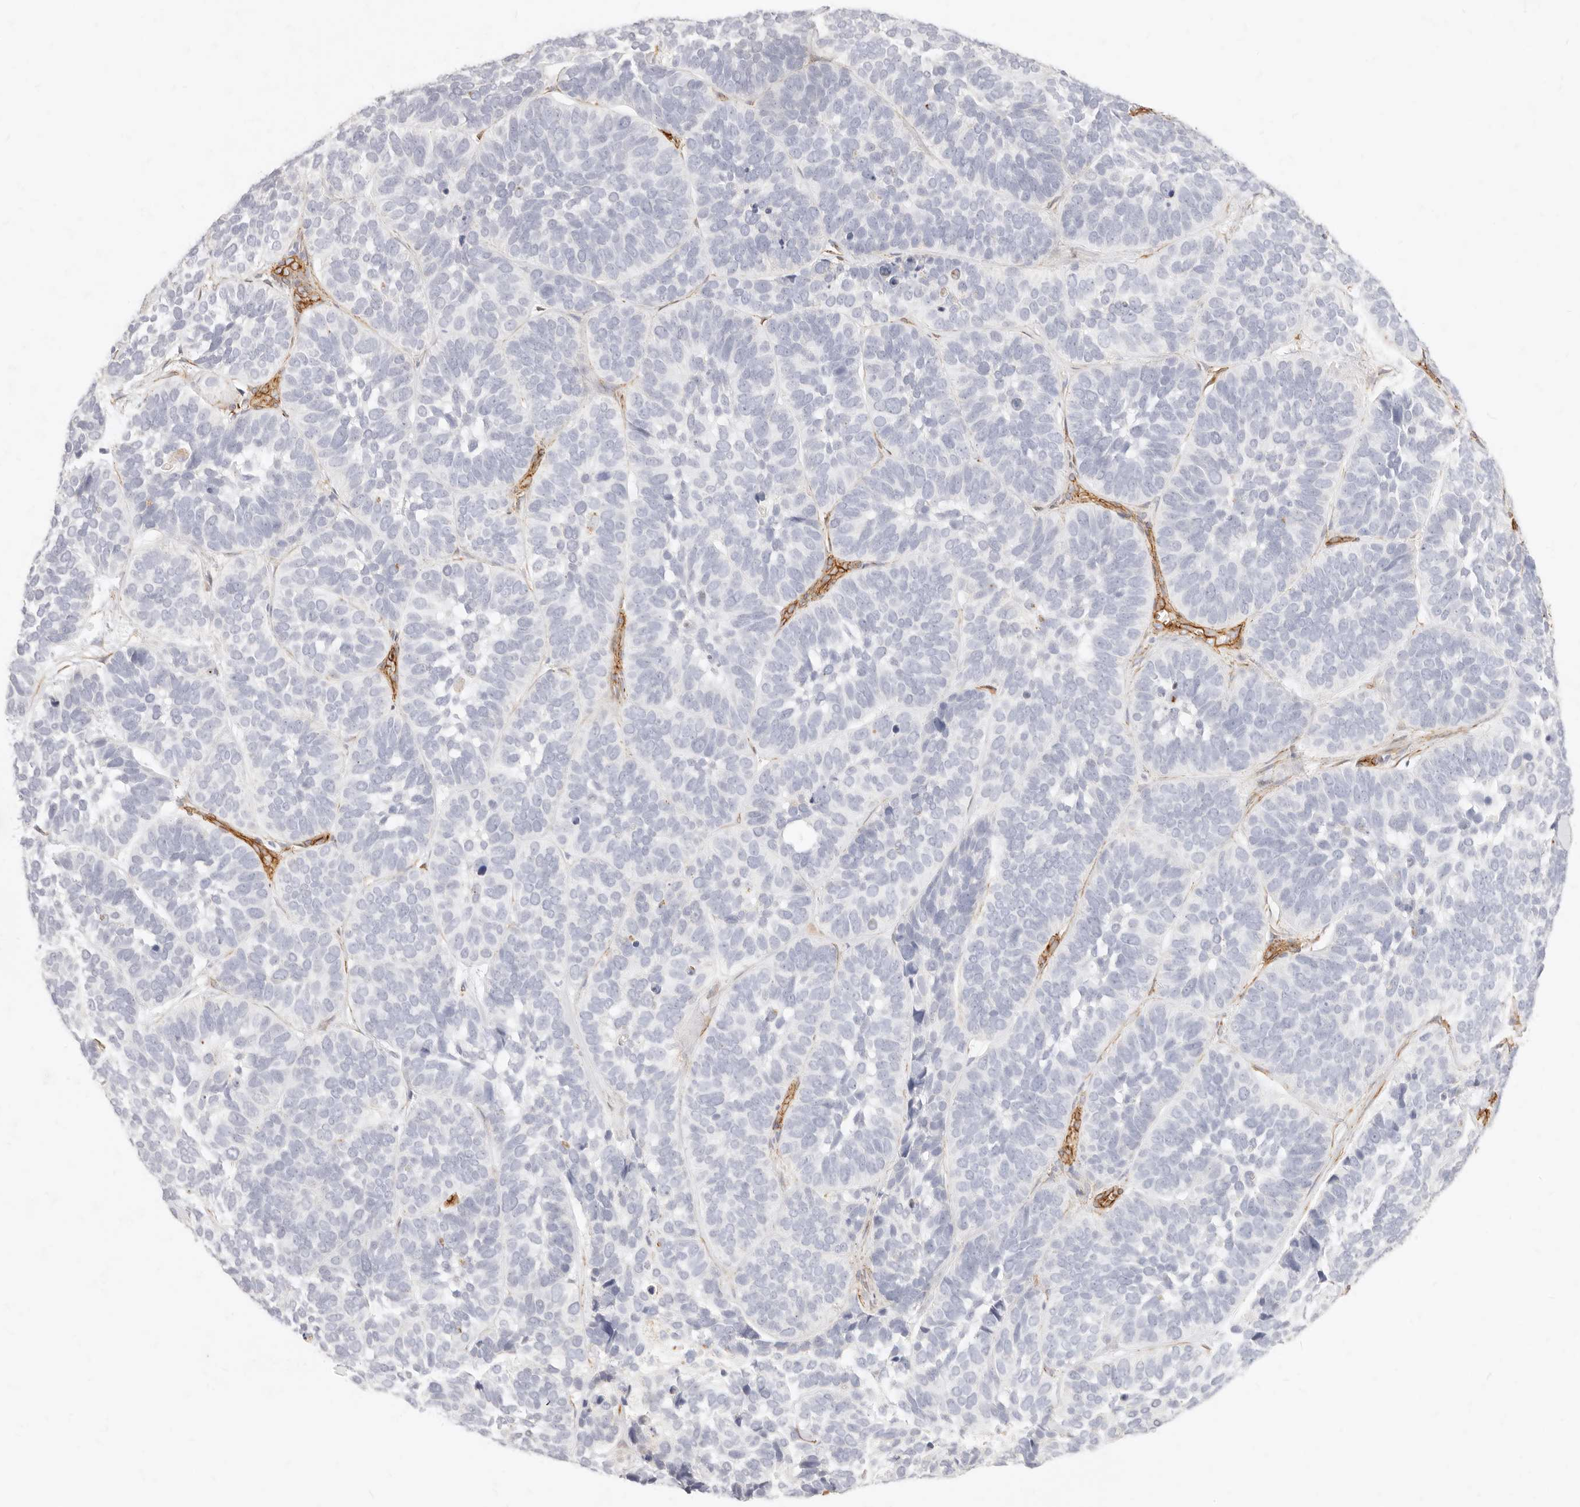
{"staining": {"intensity": "negative", "quantity": "none", "location": "none"}, "tissue": "skin cancer", "cell_type": "Tumor cells", "image_type": "cancer", "snomed": [{"axis": "morphology", "description": "Basal cell carcinoma"}, {"axis": "topography", "description": "Skin"}], "caption": "Immunohistochemical staining of human skin basal cell carcinoma demonstrates no significant staining in tumor cells.", "gene": "NUS1", "patient": {"sex": "male", "age": 62}}